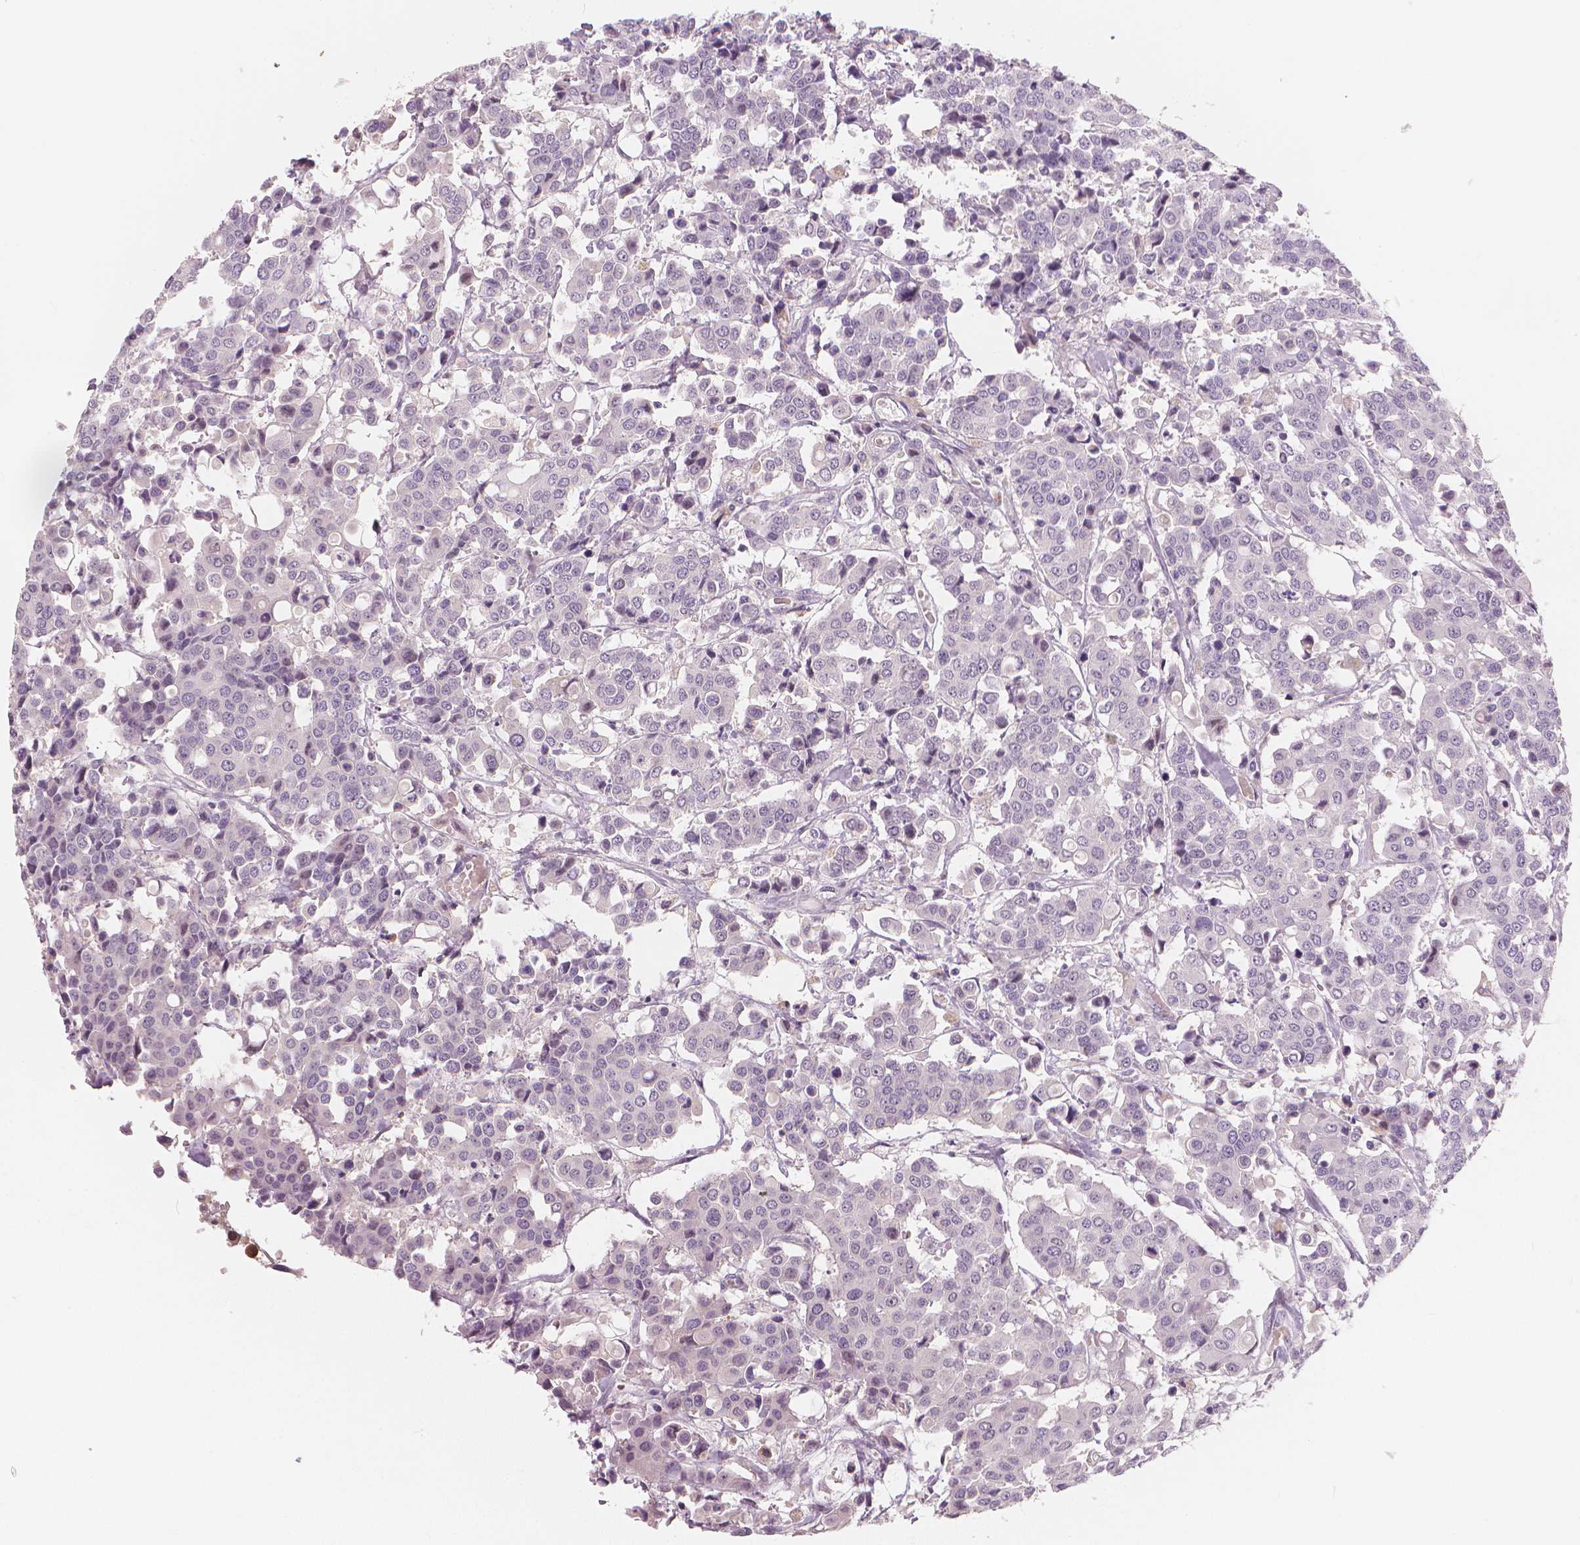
{"staining": {"intensity": "negative", "quantity": "none", "location": "none"}, "tissue": "carcinoid", "cell_type": "Tumor cells", "image_type": "cancer", "snomed": [{"axis": "morphology", "description": "Carcinoid, malignant, NOS"}, {"axis": "topography", "description": "Colon"}], "caption": "Immunohistochemistry (IHC) photomicrograph of neoplastic tissue: human carcinoid stained with DAB (3,3'-diaminobenzidine) exhibits no significant protein staining in tumor cells.", "gene": "RNASE7", "patient": {"sex": "male", "age": 81}}